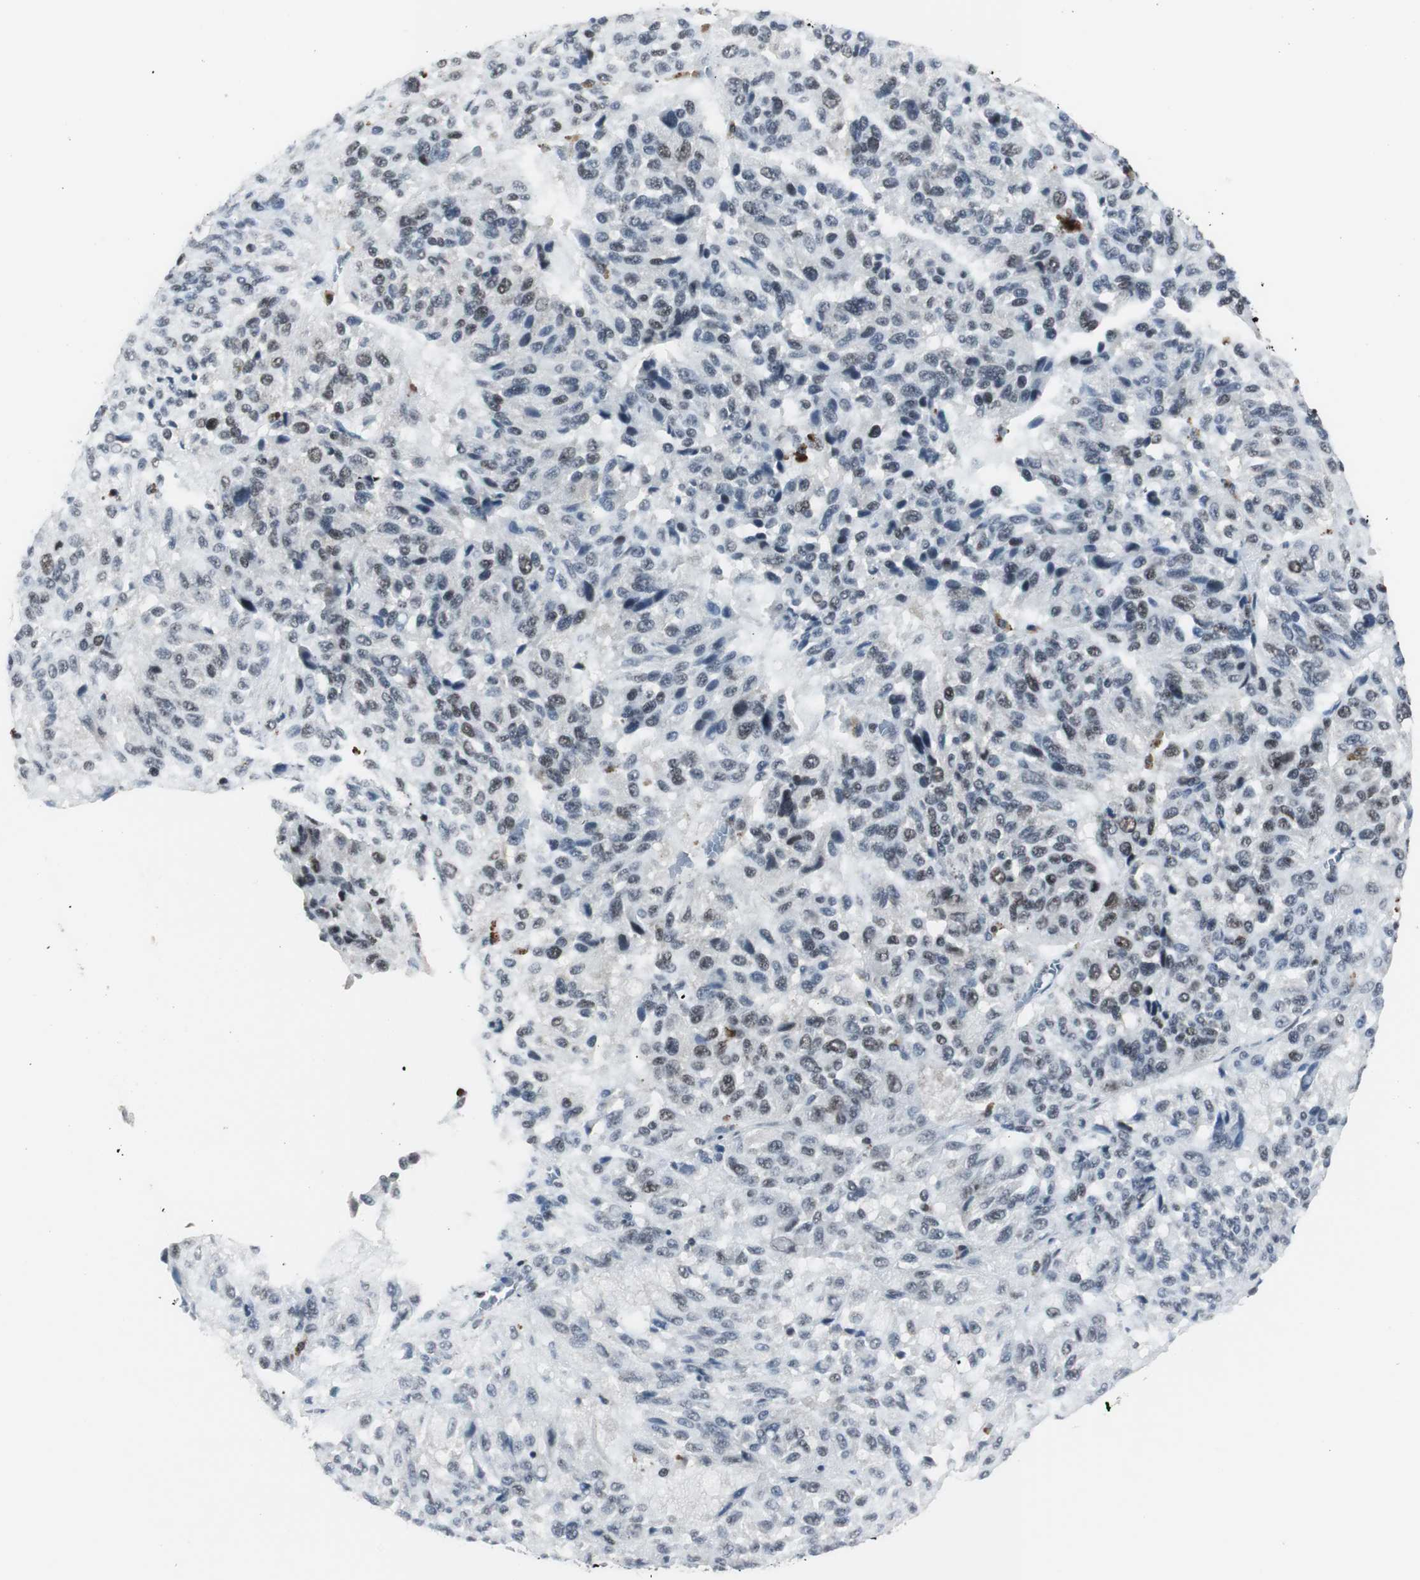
{"staining": {"intensity": "negative", "quantity": "none", "location": "none"}, "tissue": "melanoma", "cell_type": "Tumor cells", "image_type": "cancer", "snomed": [{"axis": "morphology", "description": "Malignant melanoma, Metastatic site"}, {"axis": "topography", "description": "Lung"}], "caption": "This is an immunohistochemistry histopathology image of malignant melanoma (metastatic site). There is no staining in tumor cells.", "gene": "RAD9A", "patient": {"sex": "male", "age": 64}}